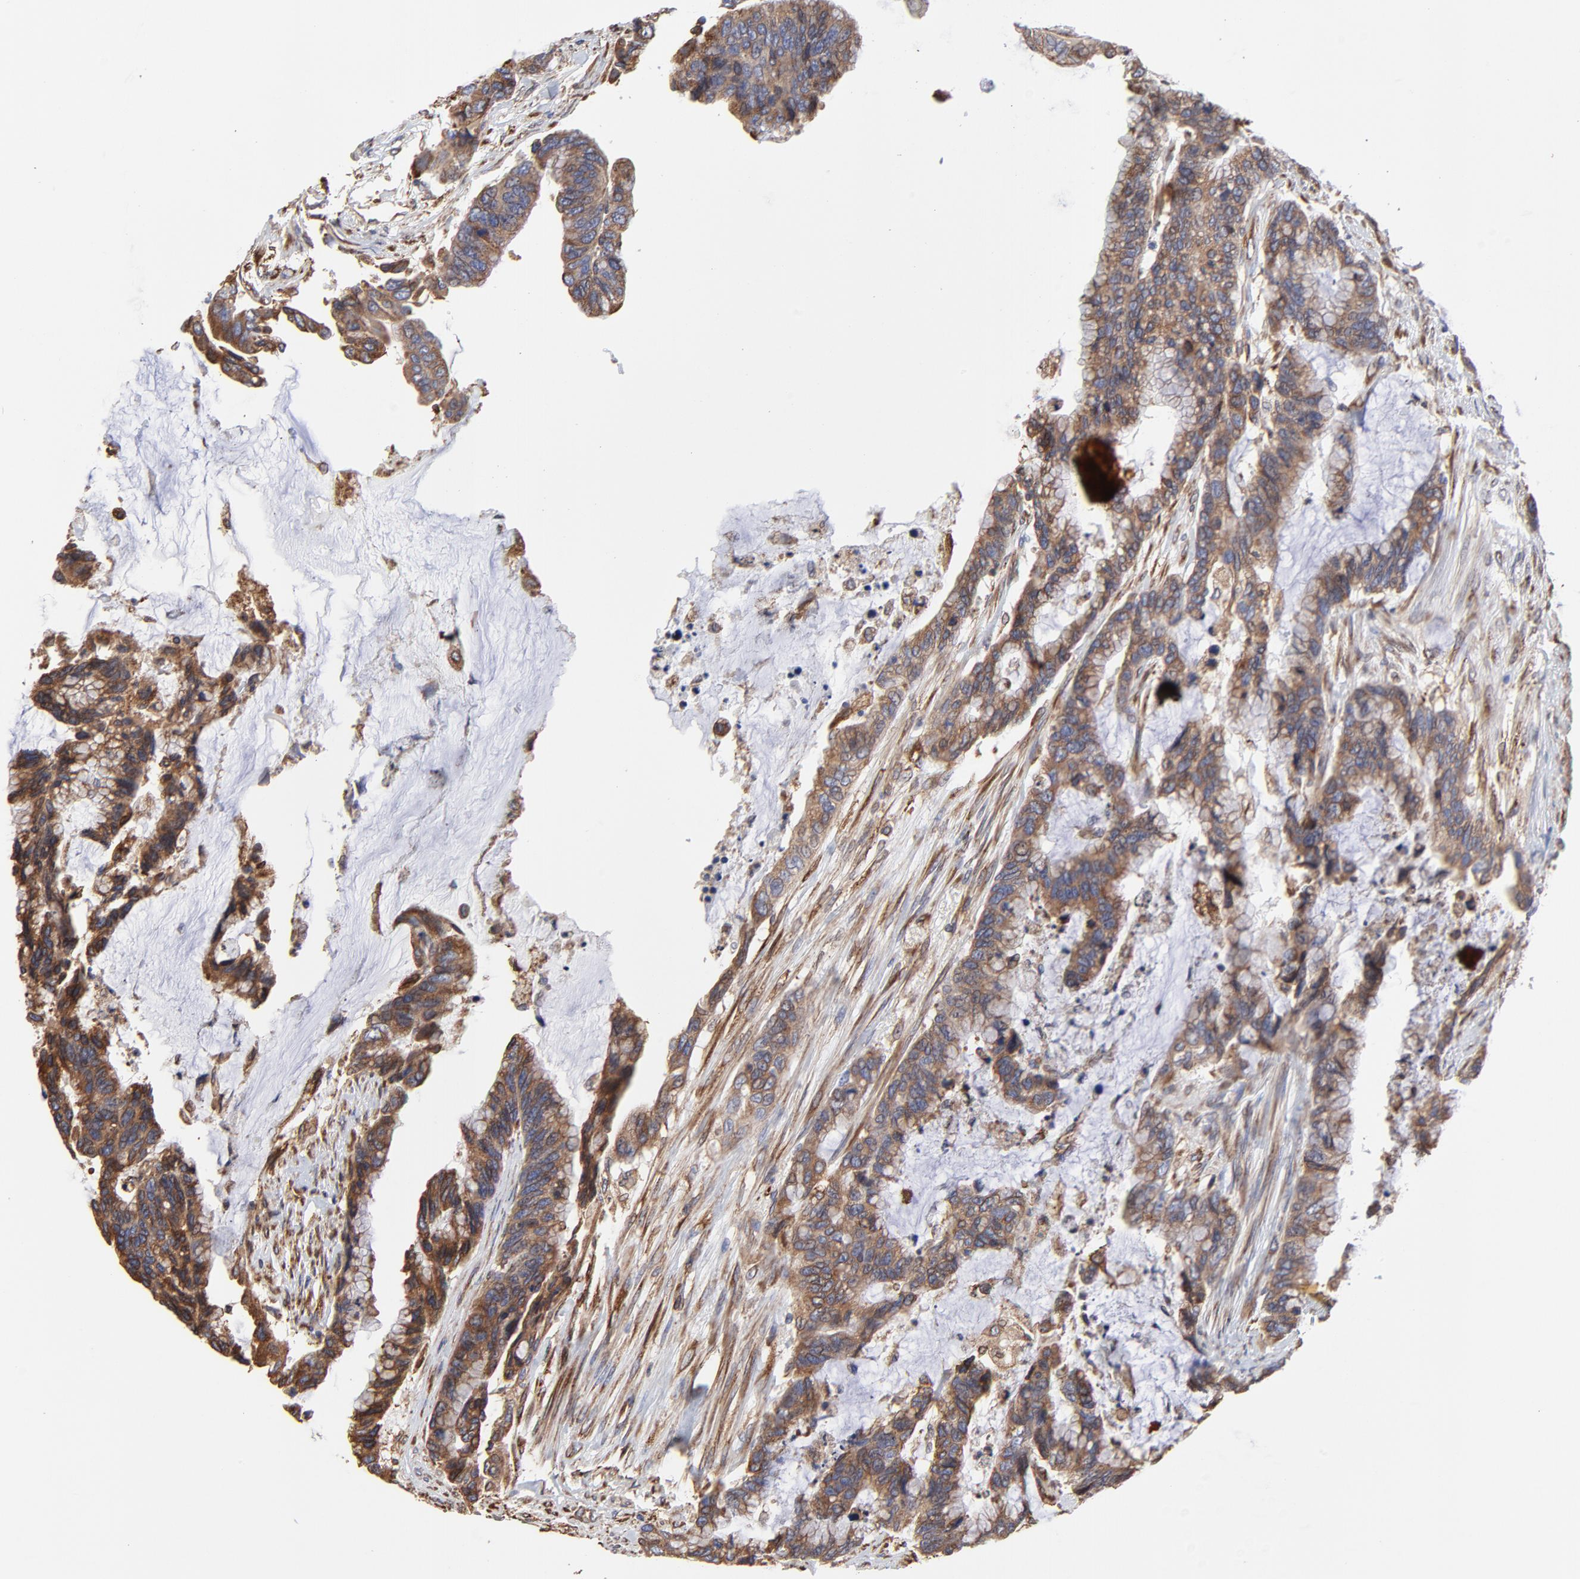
{"staining": {"intensity": "moderate", "quantity": ">75%", "location": "cytoplasmic/membranous"}, "tissue": "colorectal cancer", "cell_type": "Tumor cells", "image_type": "cancer", "snomed": [{"axis": "morphology", "description": "Adenocarcinoma, NOS"}, {"axis": "topography", "description": "Rectum"}], "caption": "This histopathology image shows immunohistochemistry staining of adenocarcinoma (colorectal), with medium moderate cytoplasmic/membranous staining in about >75% of tumor cells.", "gene": "LMAN1", "patient": {"sex": "female", "age": 59}}